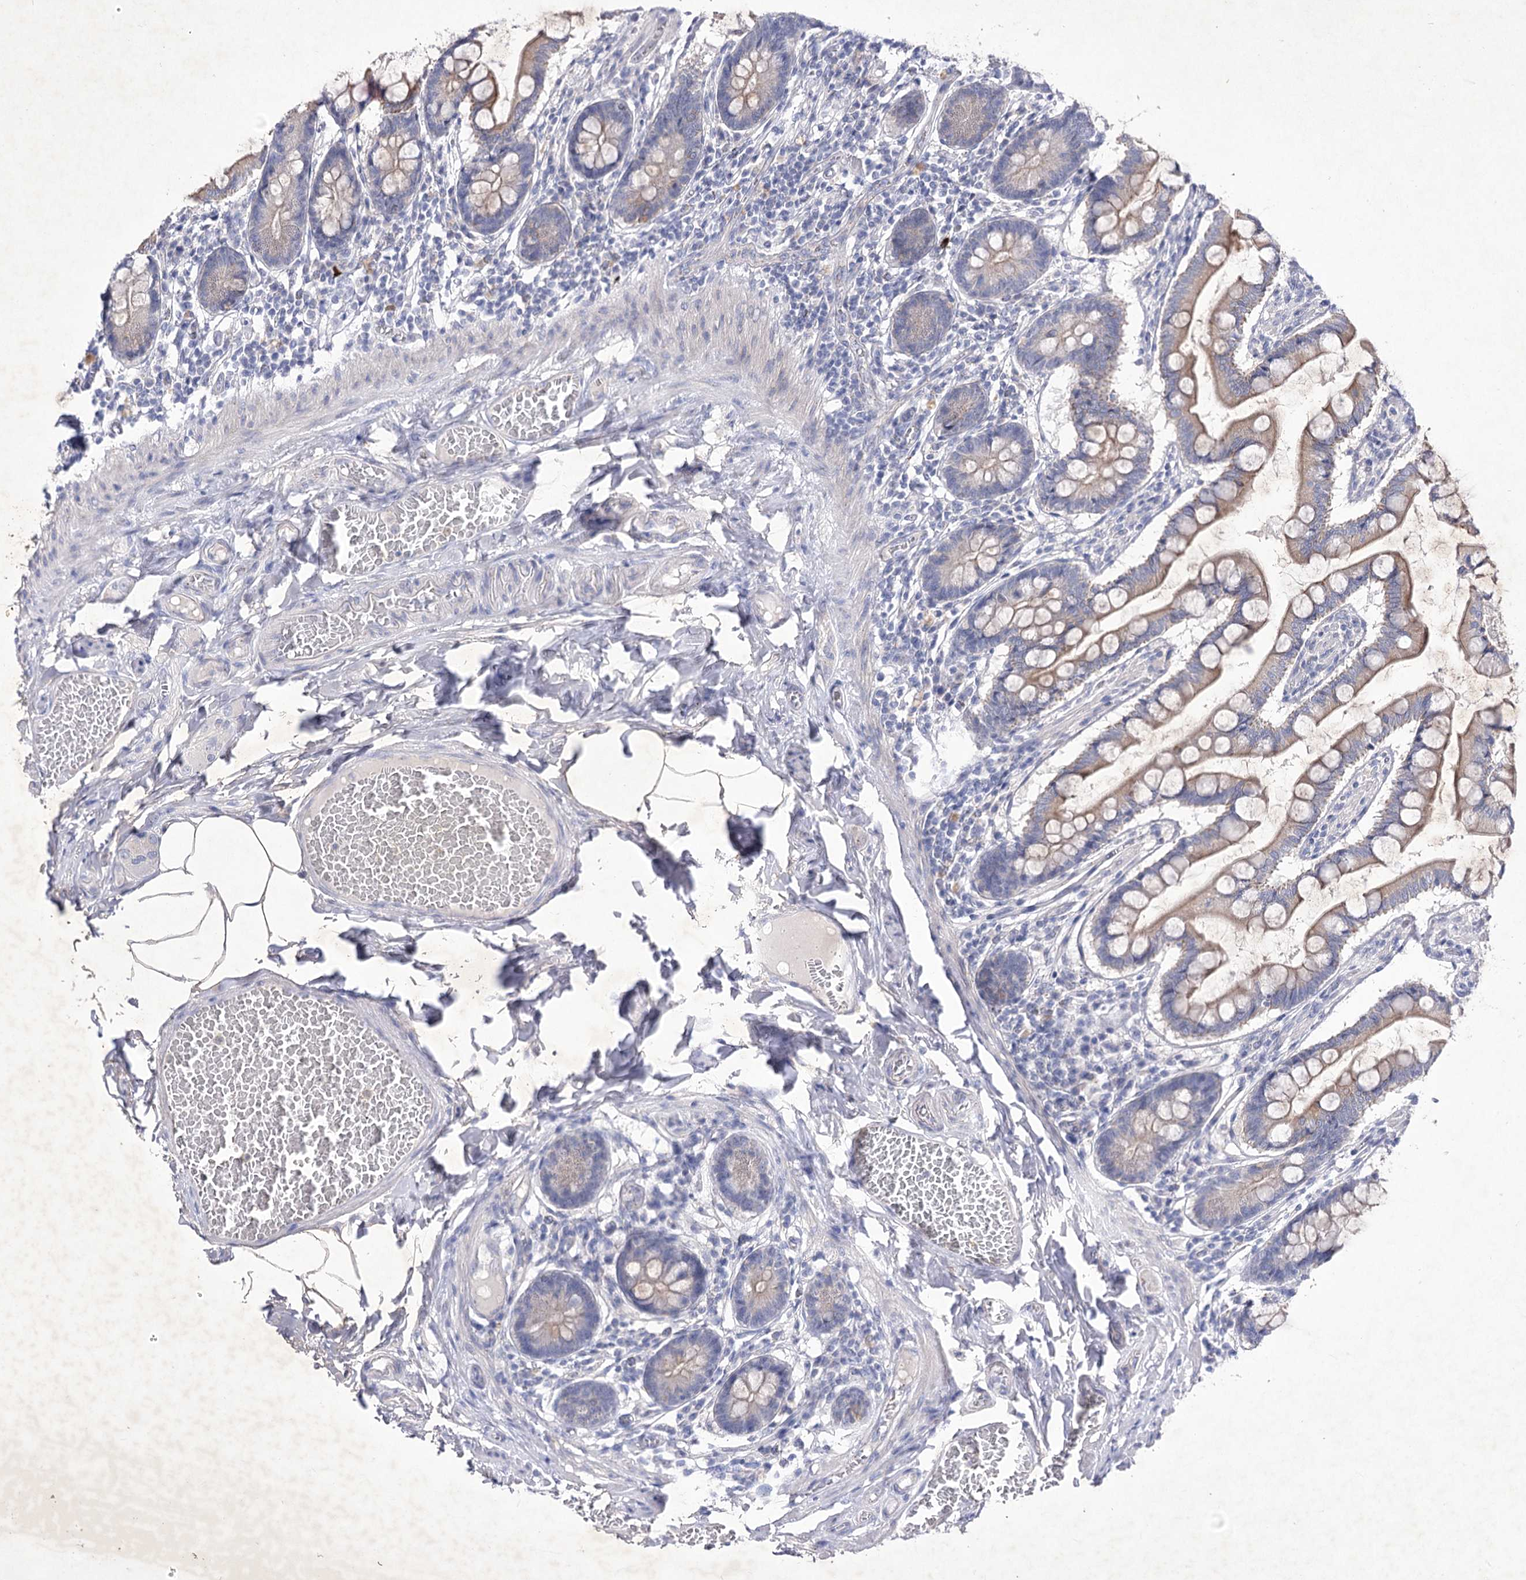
{"staining": {"intensity": "weak", "quantity": "25%-75%", "location": "cytoplasmic/membranous"}, "tissue": "small intestine", "cell_type": "Glandular cells", "image_type": "normal", "snomed": [{"axis": "morphology", "description": "Normal tissue, NOS"}, {"axis": "topography", "description": "Small intestine"}], "caption": "Weak cytoplasmic/membranous staining is appreciated in approximately 25%-75% of glandular cells in normal small intestine.", "gene": "COX15", "patient": {"sex": "male", "age": 41}}